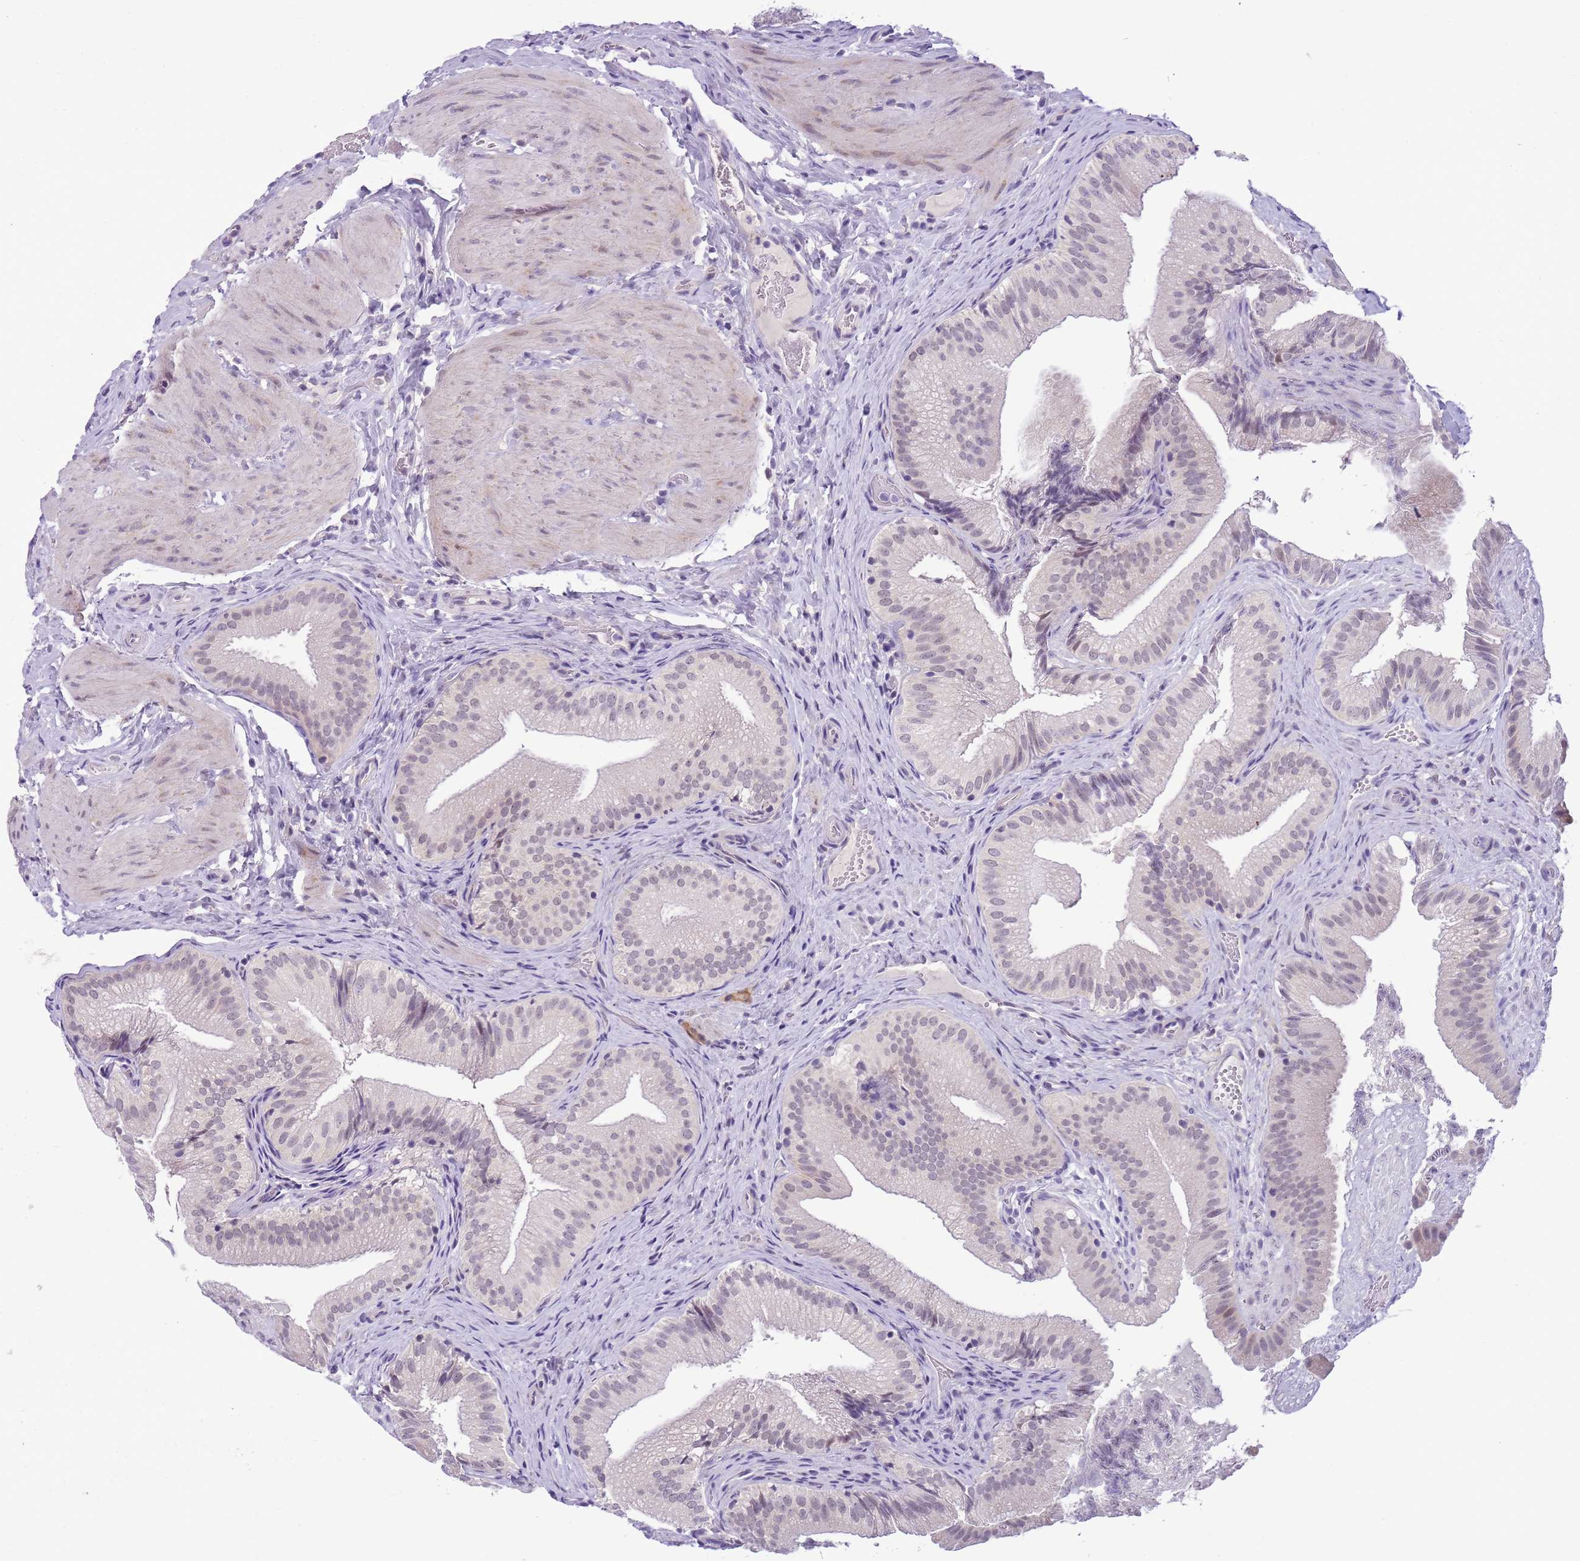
{"staining": {"intensity": "weak", "quantity": "25%-75%", "location": "nuclear"}, "tissue": "gallbladder", "cell_type": "Glandular cells", "image_type": "normal", "snomed": [{"axis": "morphology", "description": "Normal tissue, NOS"}, {"axis": "topography", "description": "Gallbladder"}], "caption": "An image of human gallbladder stained for a protein exhibits weak nuclear brown staining in glandular cells.", "gene": "FAM120C", "patient": {"sex": "female", "age": 30}}